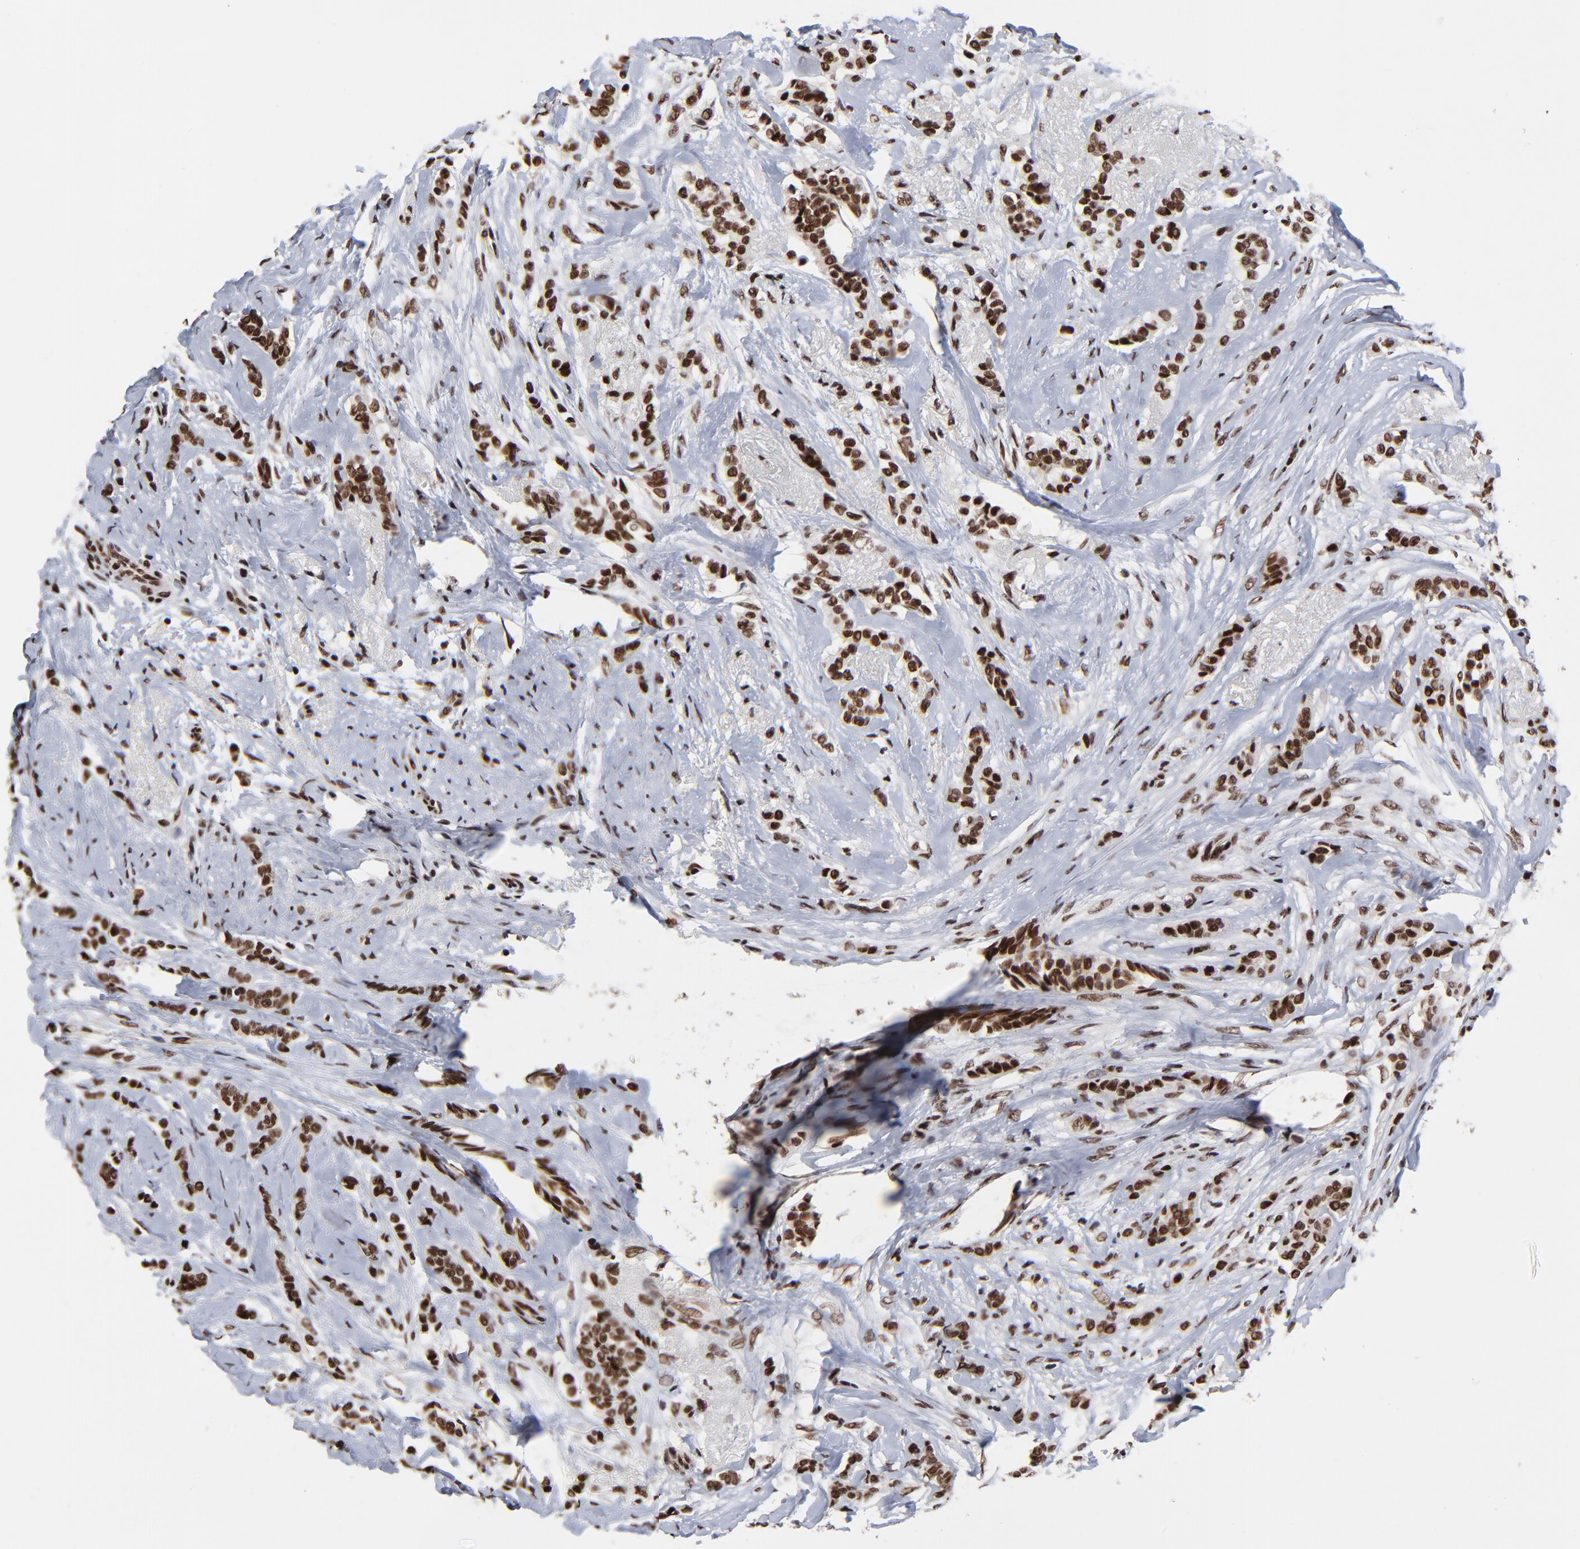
{"staining": {"intensity": "strong", "quantity": ">75%", "location": "nuclear"}, "tissue": "breast cancer", "cell_type": "Tumor cells", "image_type": "cancer", "snomed": [{"axis": "morphology", "description": "Lobular carcinoma"}, {"axis": "topography", "description": "Breast"}], "caption": "Breast cancer stained for a protein (brown) displays strong nuclear positive positivity in approximately >75% of tumor cells.", "gene": "RBM22", "patient": {"sex": "female", "age": 56}}